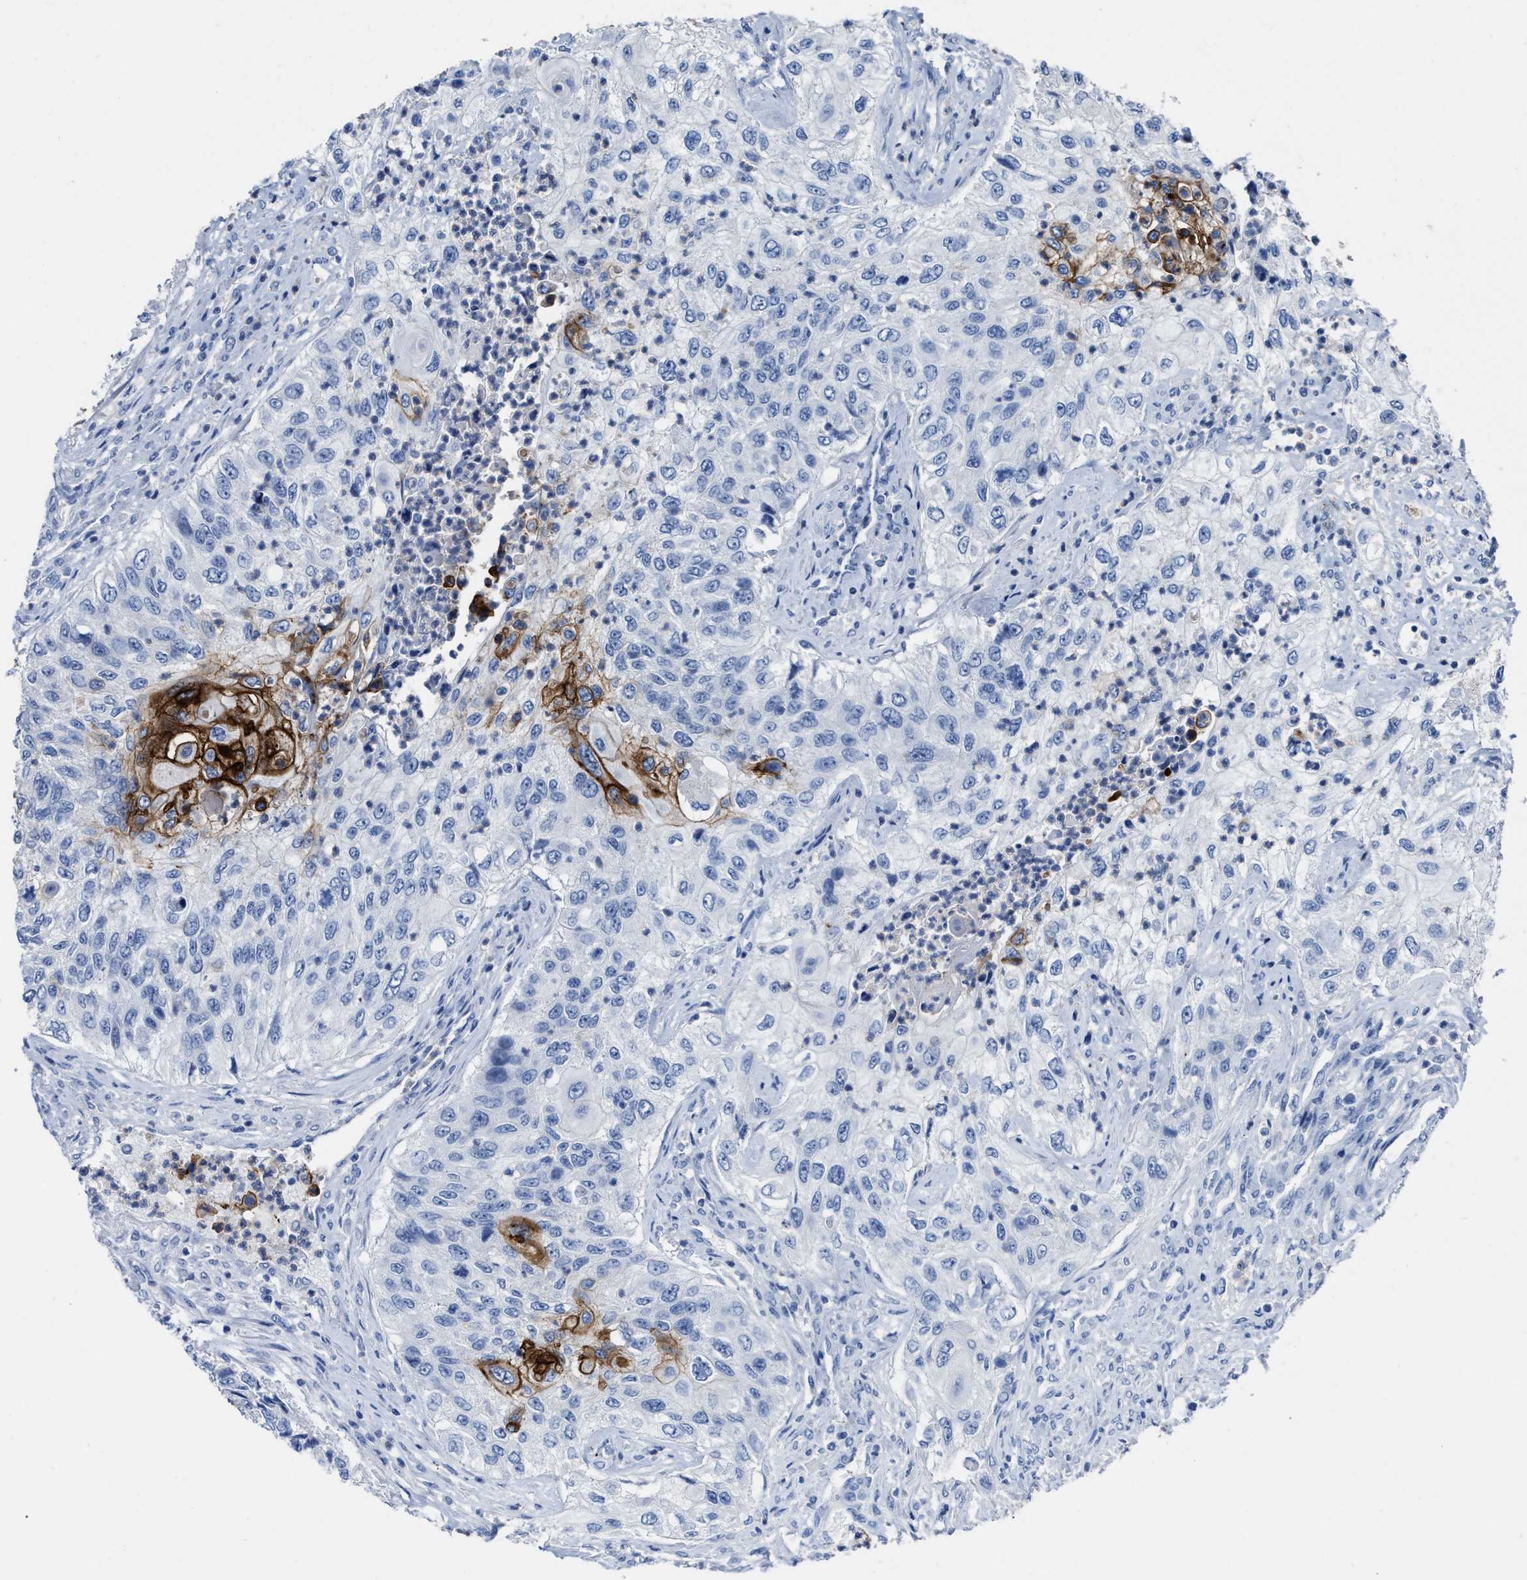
{"staining": {"intensity": "strong", "quantity": "<25%", "location": "cytoplasmic/membranous"}, "tissue": "urothelial cancer", "cell_type": "Tumor cells", "image_type": "cancer", "snomed": [{"axis": "morphology", "description": "Urothelial carcinoma, High grade"}, {"axis": "topography", "description": "Urinary bladder"}], "caption": "A brown stain highlights strong cytoplasmic/membranous expression of a protein in urothelial cancer tumor cells. (DAB = brown stain, brightfield microscopy at high magnification).", "gene": "CEACAM5", "patient": {"sex": "female", "age": 60}}